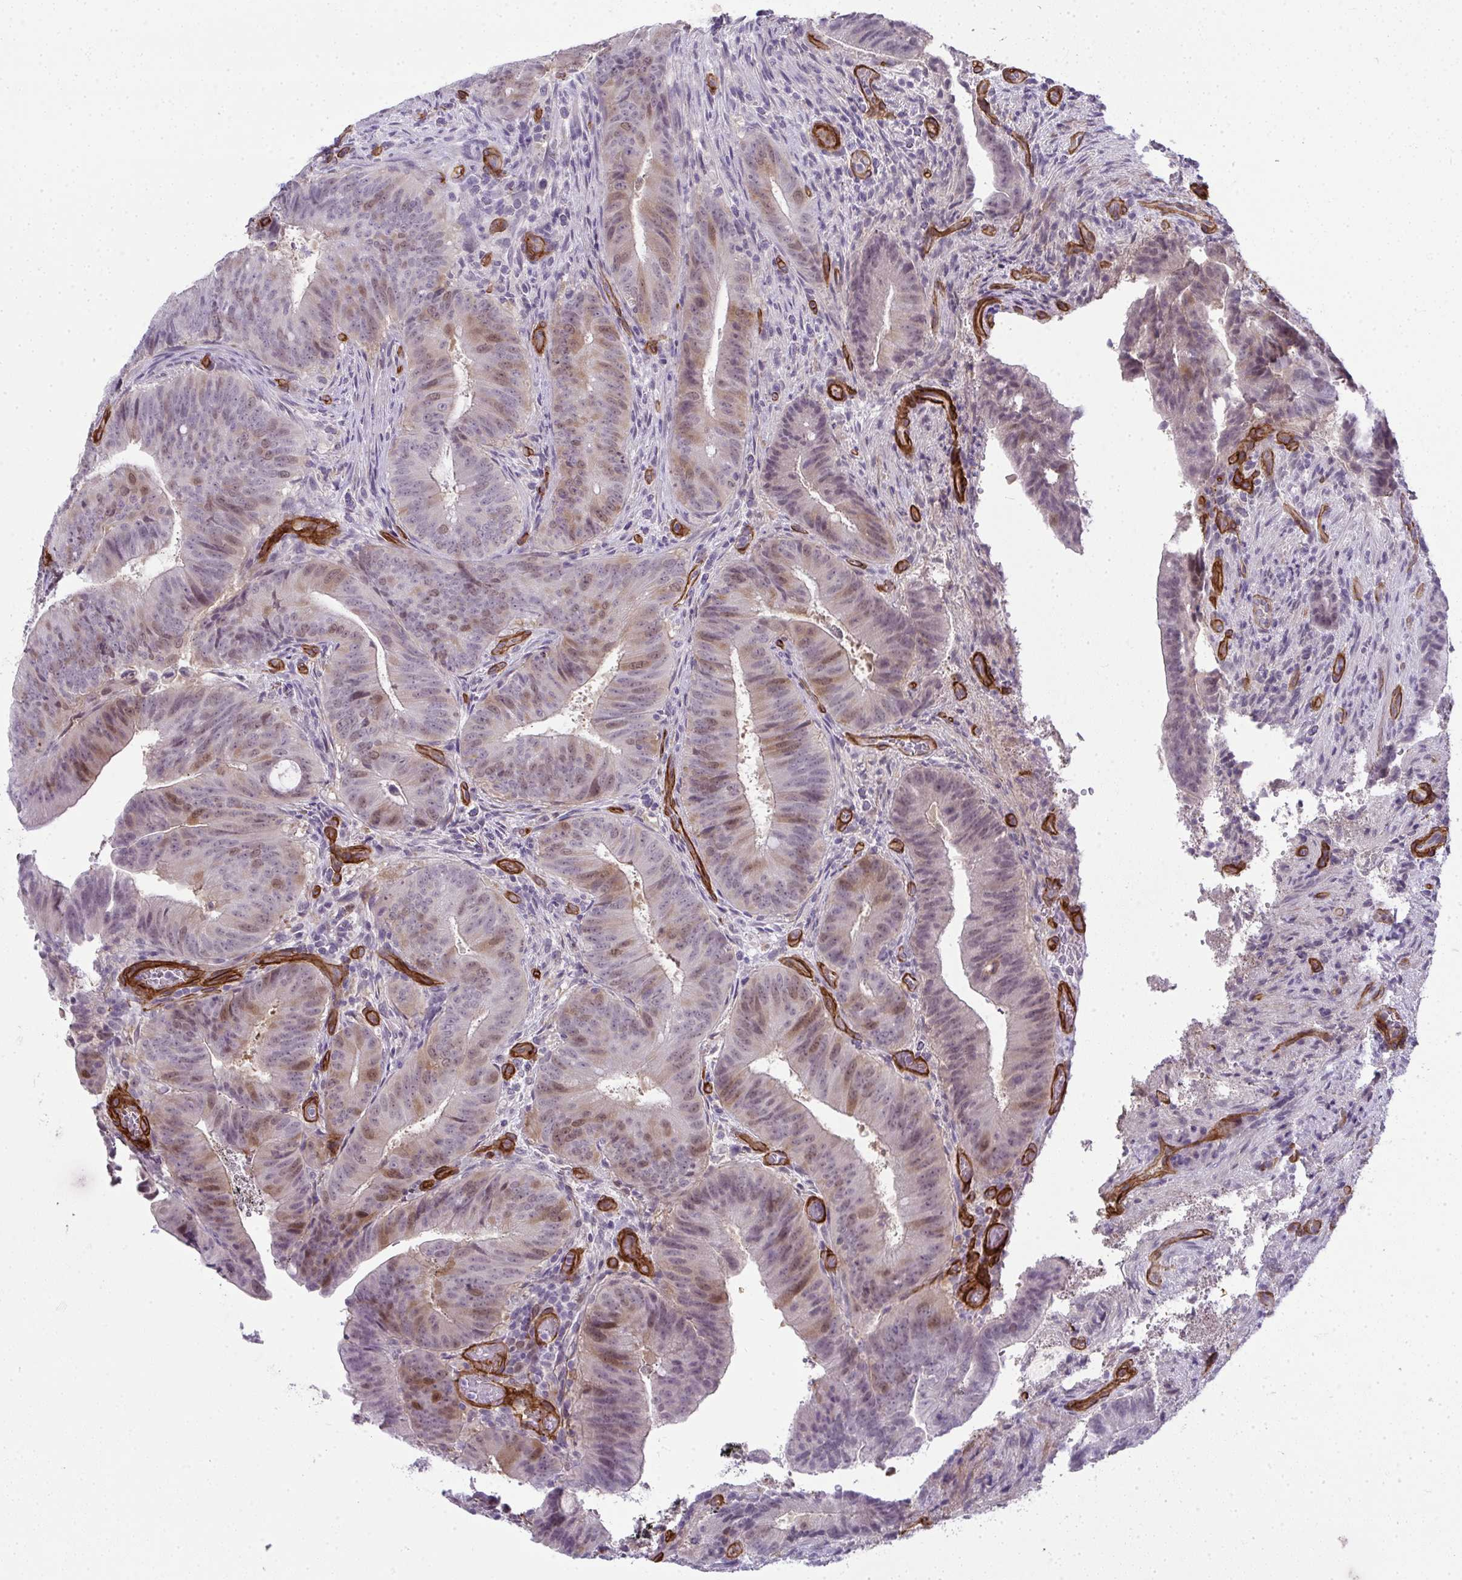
{"staining": {"intensity": "weak", "quantity": "25%-75%", "location": "cytoplasmic/membranous"}, "tissue": "colorectal cancer", "cell_type": "Tumor cells", "image_type": "cancer", "snomed": [{"axis": "morphology", "description": "Adenocarcinoma, NOS"}, {"axis": "topography", "description": "Colon"}], "caption": "A brown stain shows weak cytoplasmic/membranous staining of a protein in human colorectal cancer tumor cells.", "gene": "UBE2S", "patient": {"sex": "female", "age": 43}}